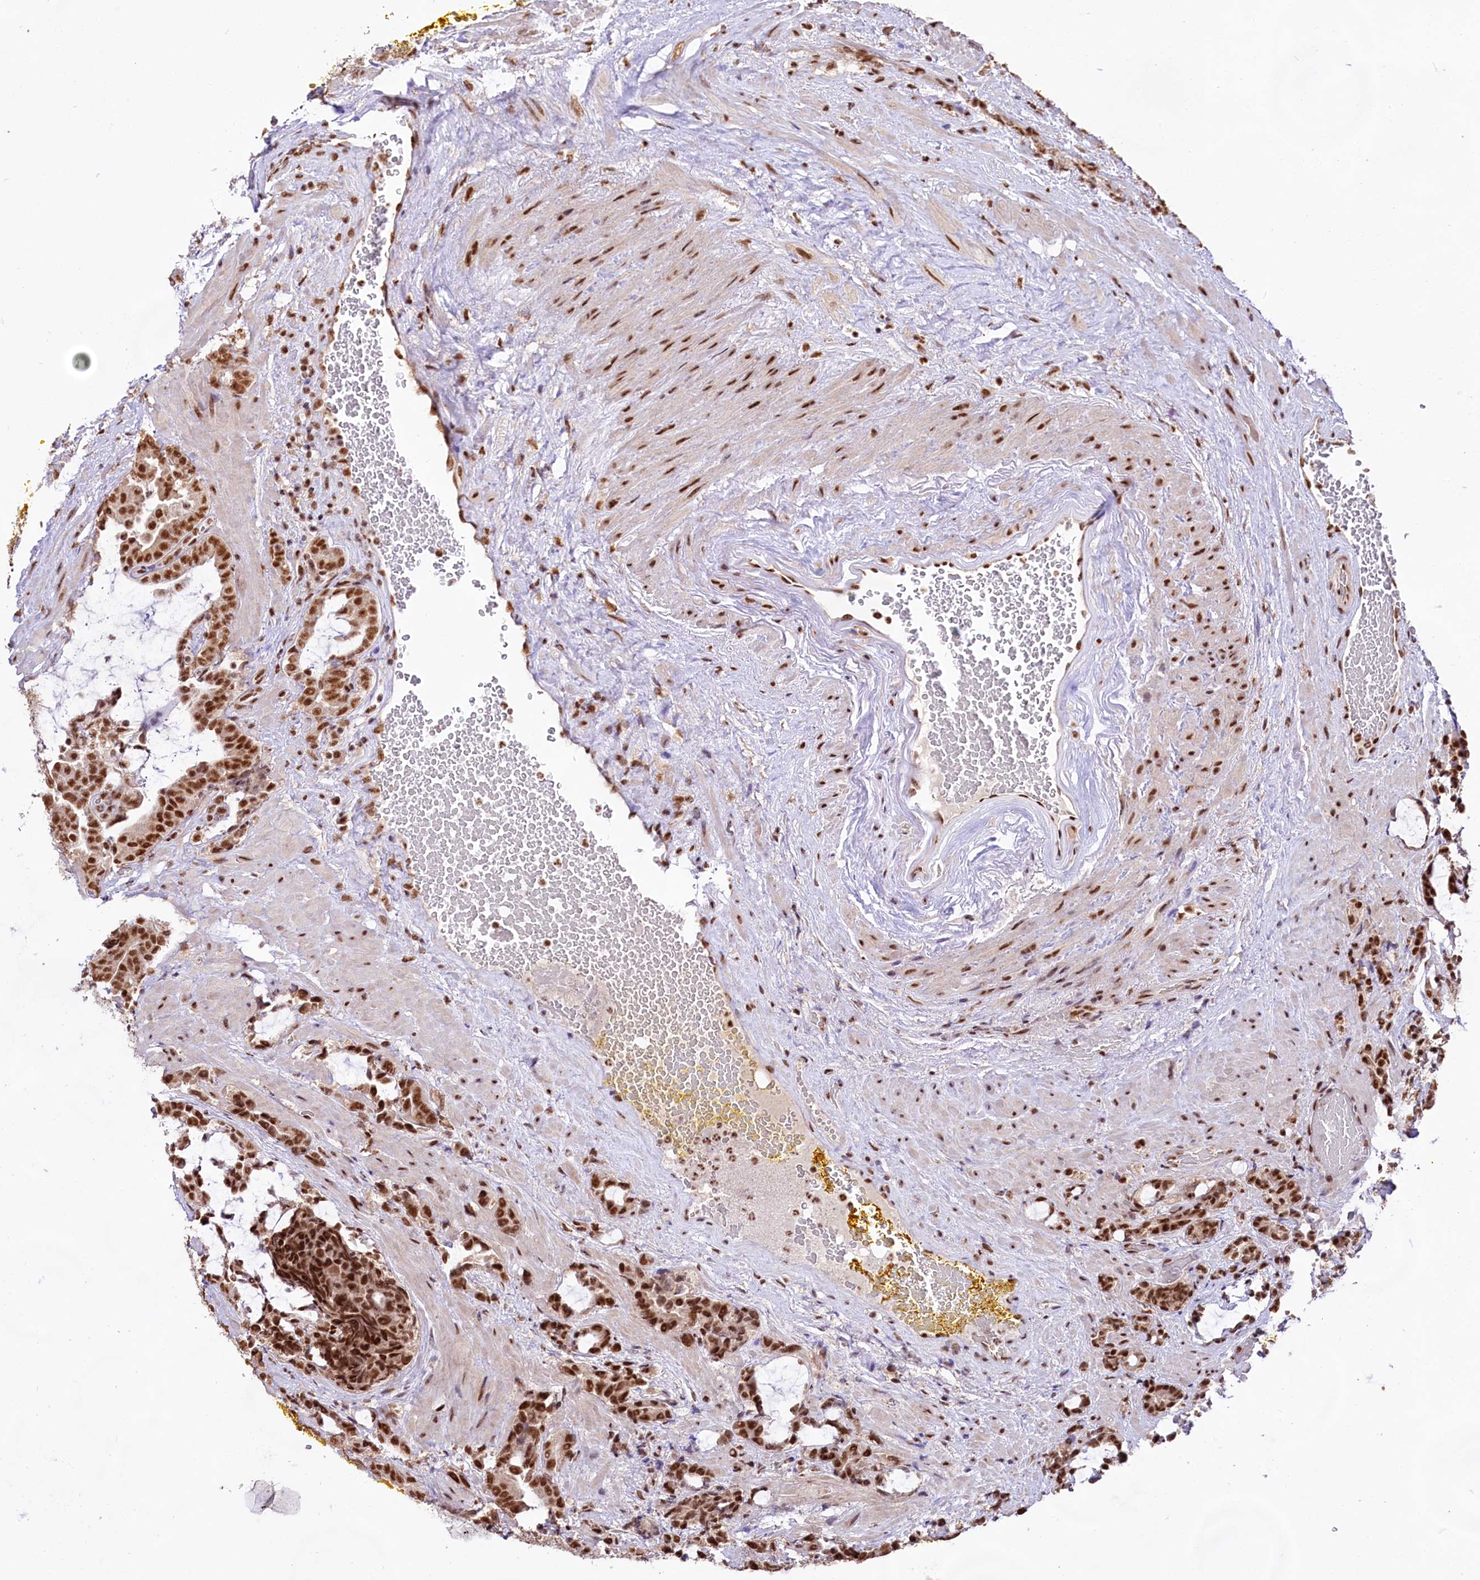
{"staining": {"intensity": "strong", "quantity": ">75%", "location": "nuclear"}, "tissue": "prostate cancer", "cell_type": "Tumor cells", "image_type": "cancer", "snomed": [{"axis": "morphology", "description": "Adenocarcinoma, High grade"}, {"axis": "topography", "description": "Prostate and seminal vesicle, NOS"}], "caption": "Human prostate cancer (high-grade adenocarcinoma) stained with a brown dye demonstrates strong nuclear positive positivity in approximately >75% of tumor cells.", "gene": "HIRA", "patient": {"sex": "male", "age": 67}}